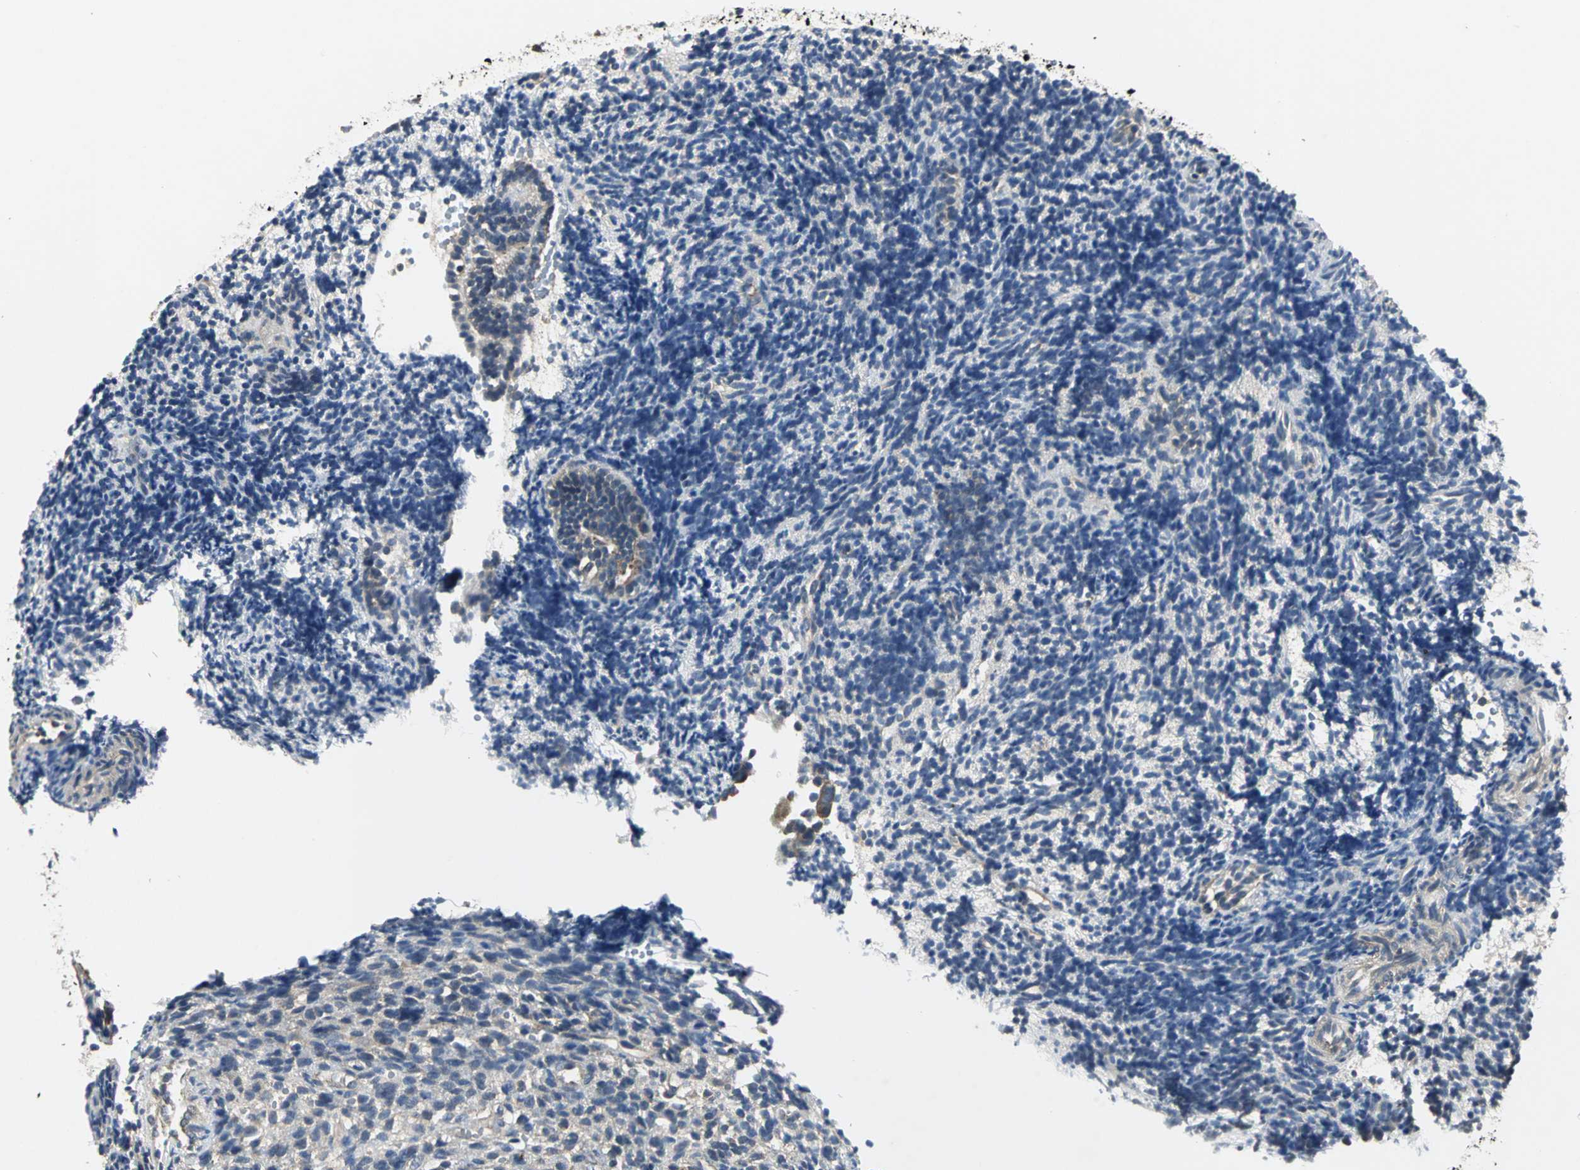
{"staining": {"intensity": "weak", "quantity": "<25%", "location": "cytoplasmic/membranous"}, "tissue": "endometrium", "cell_type": "Cells in endometrial stroma", "image_type": "normal", "snomed": [{"axis": "morphology", "description": "Normal tissue, NOS"}, {"axis": "topography", "description": "Uterus"}, {"axis": "topography", "description": "Endometrium"}], "caption": "Immunohistochemical staining of unremarkable human endometrium reveals no significant staining in cells in endometrial stroma.", "gene": "IRF3", "patient": {"sex": "female", "age": 33}}